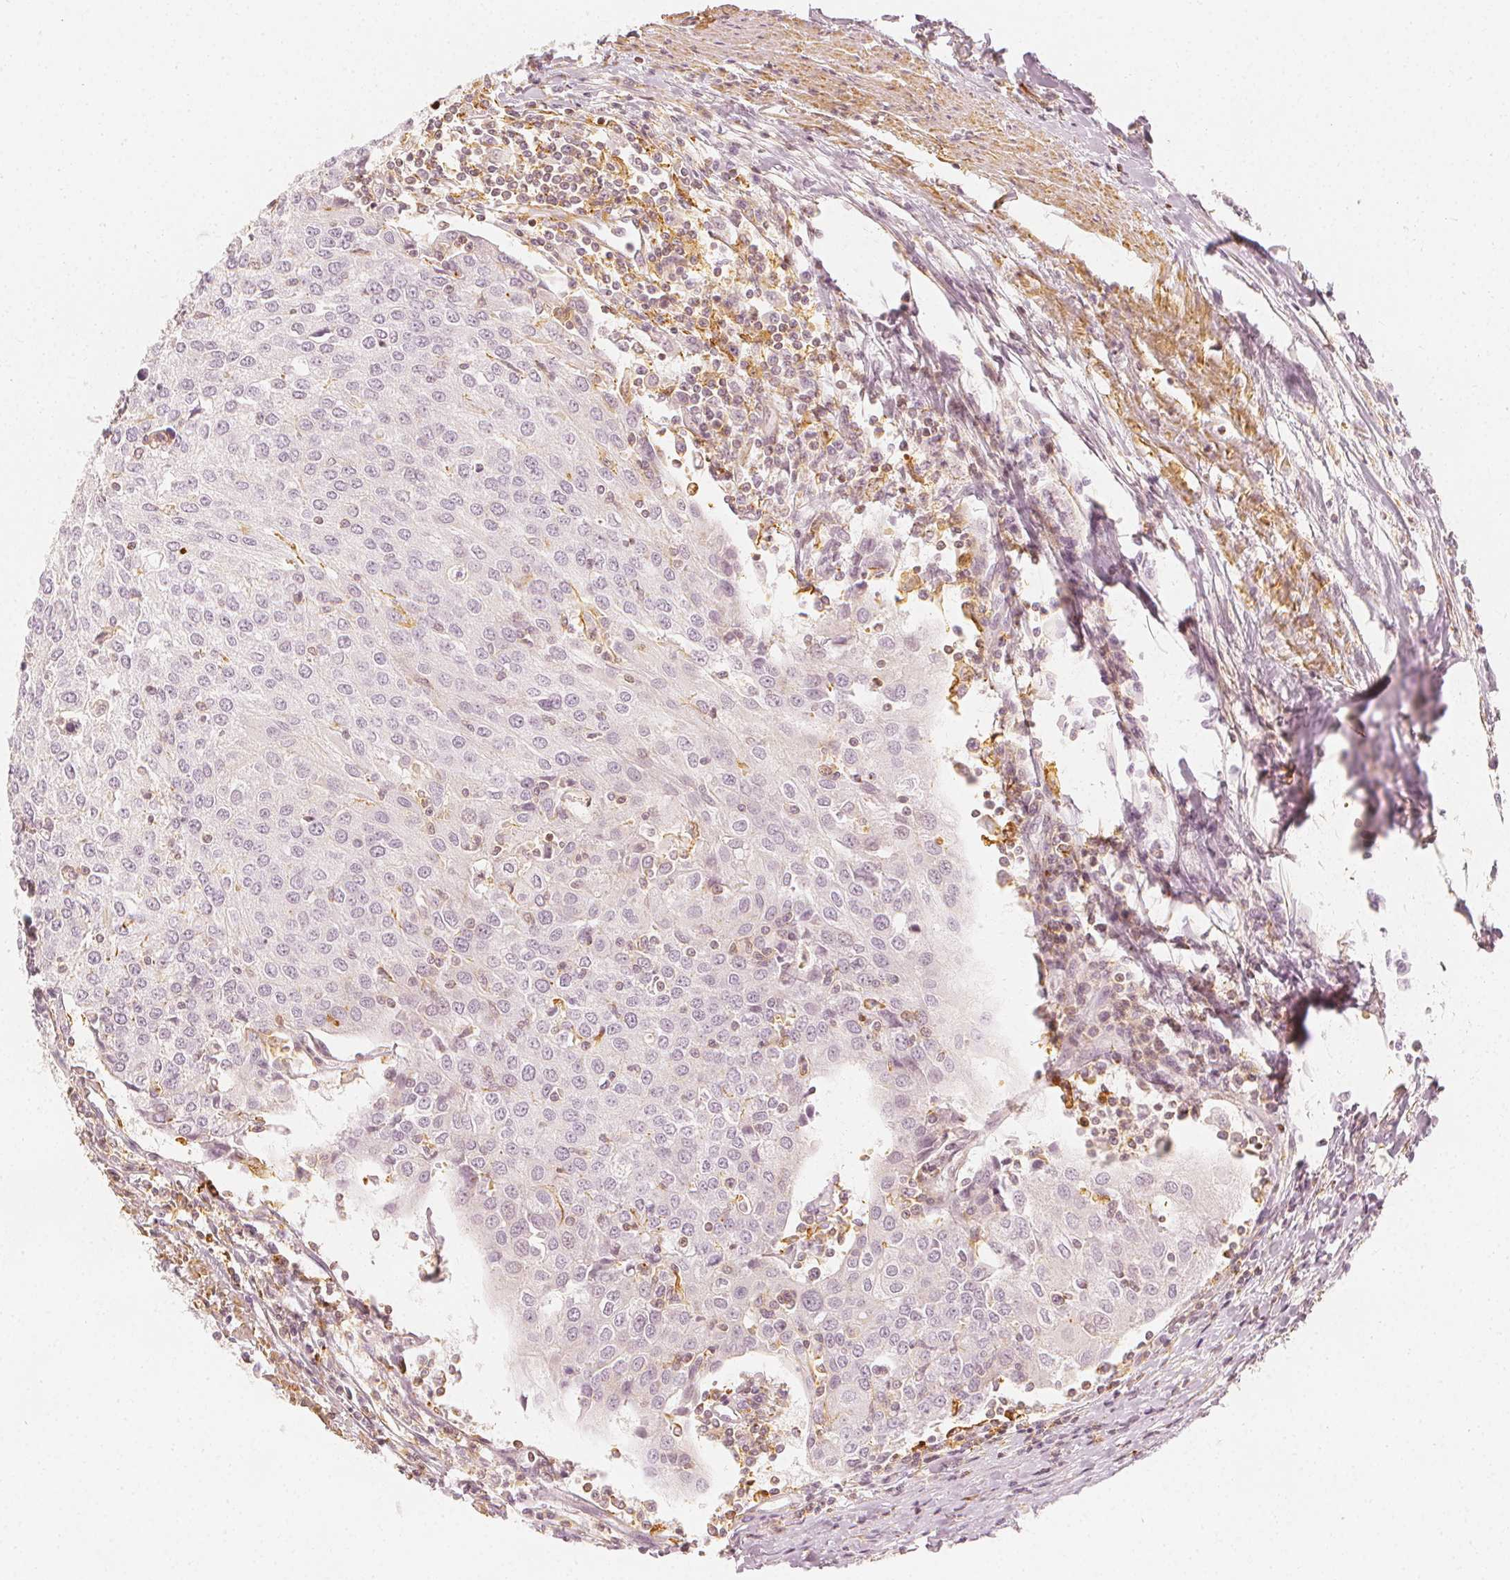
{"staining": {"intensity": "negative", "quantity": "none", "location": "none"}, "tissue": "urothelial cancer", "cell_type": "Tumor cells", "image_type": "cancer", "snomed": [{"axis": "morphology", "description": "Urothelial carcinoma, High grade"}, {"axis": "topography", "description": "Urinary bladder"}], "caption": "An immunohistochemistry image of urothelial cancer is shown. There is no staining in tumor cells of urothelial cancer.", "gene": "ARHGAP26", "patient": {"sex": "female", "age": 85}}